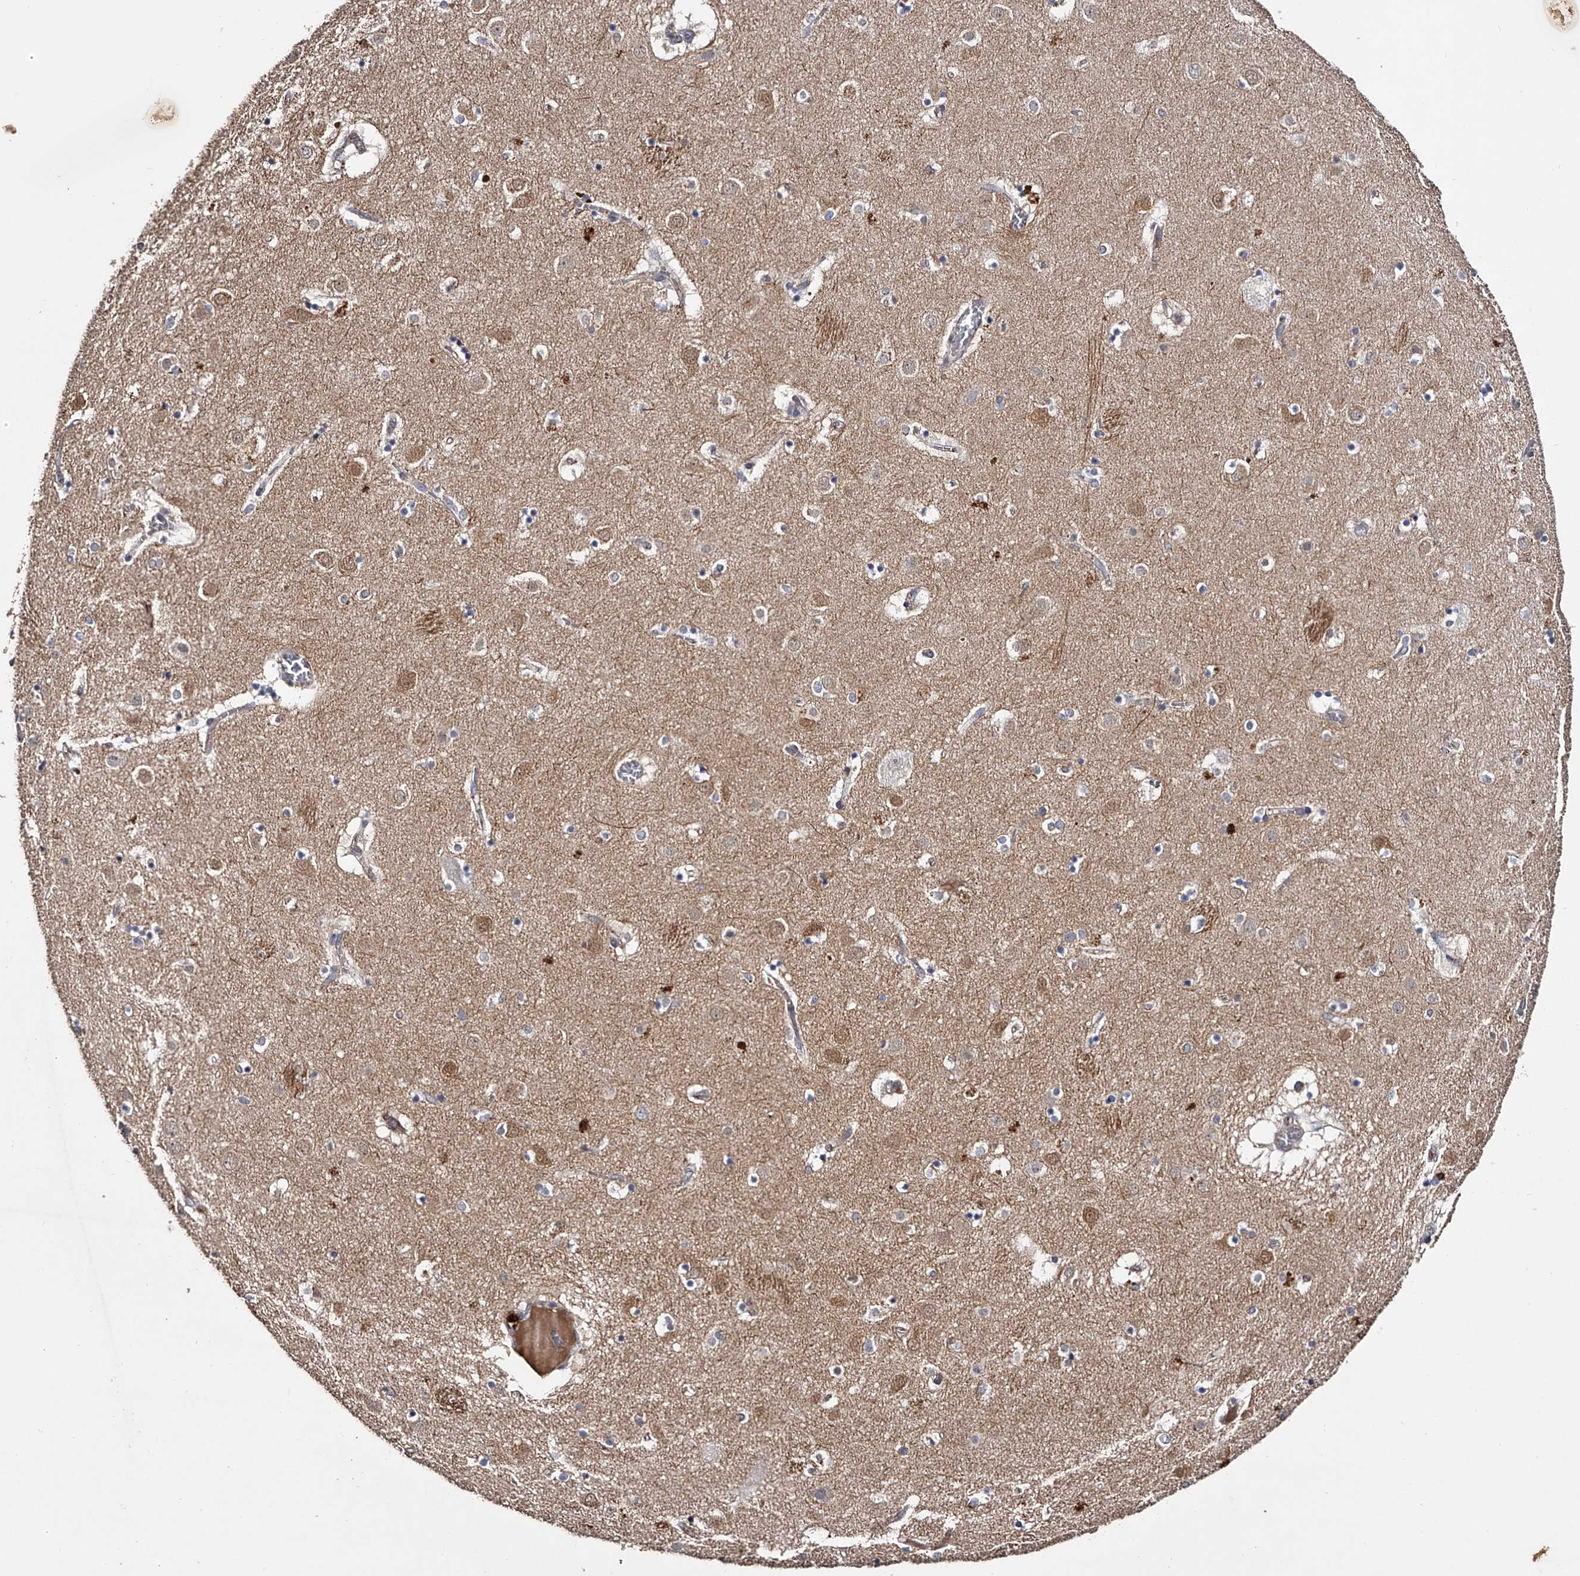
{"staining": {"intensity": "negative", "quantity": "none", "location": "none"}, "tissue": "caudate", "cell_type": "Glial cells", "image_type": "normal", "snomed": [{"axis": "morphology", "description": "Normal tissue, NOS"}, {"axis": "topography", "description": "Lateral ventricle wall"}], "caption": "Immunohistochemical staining of normal human caudate exhibits no significant expression in glial cells.", "gene": "MDN1", "patient": {"sex": "male", "age": 70}}